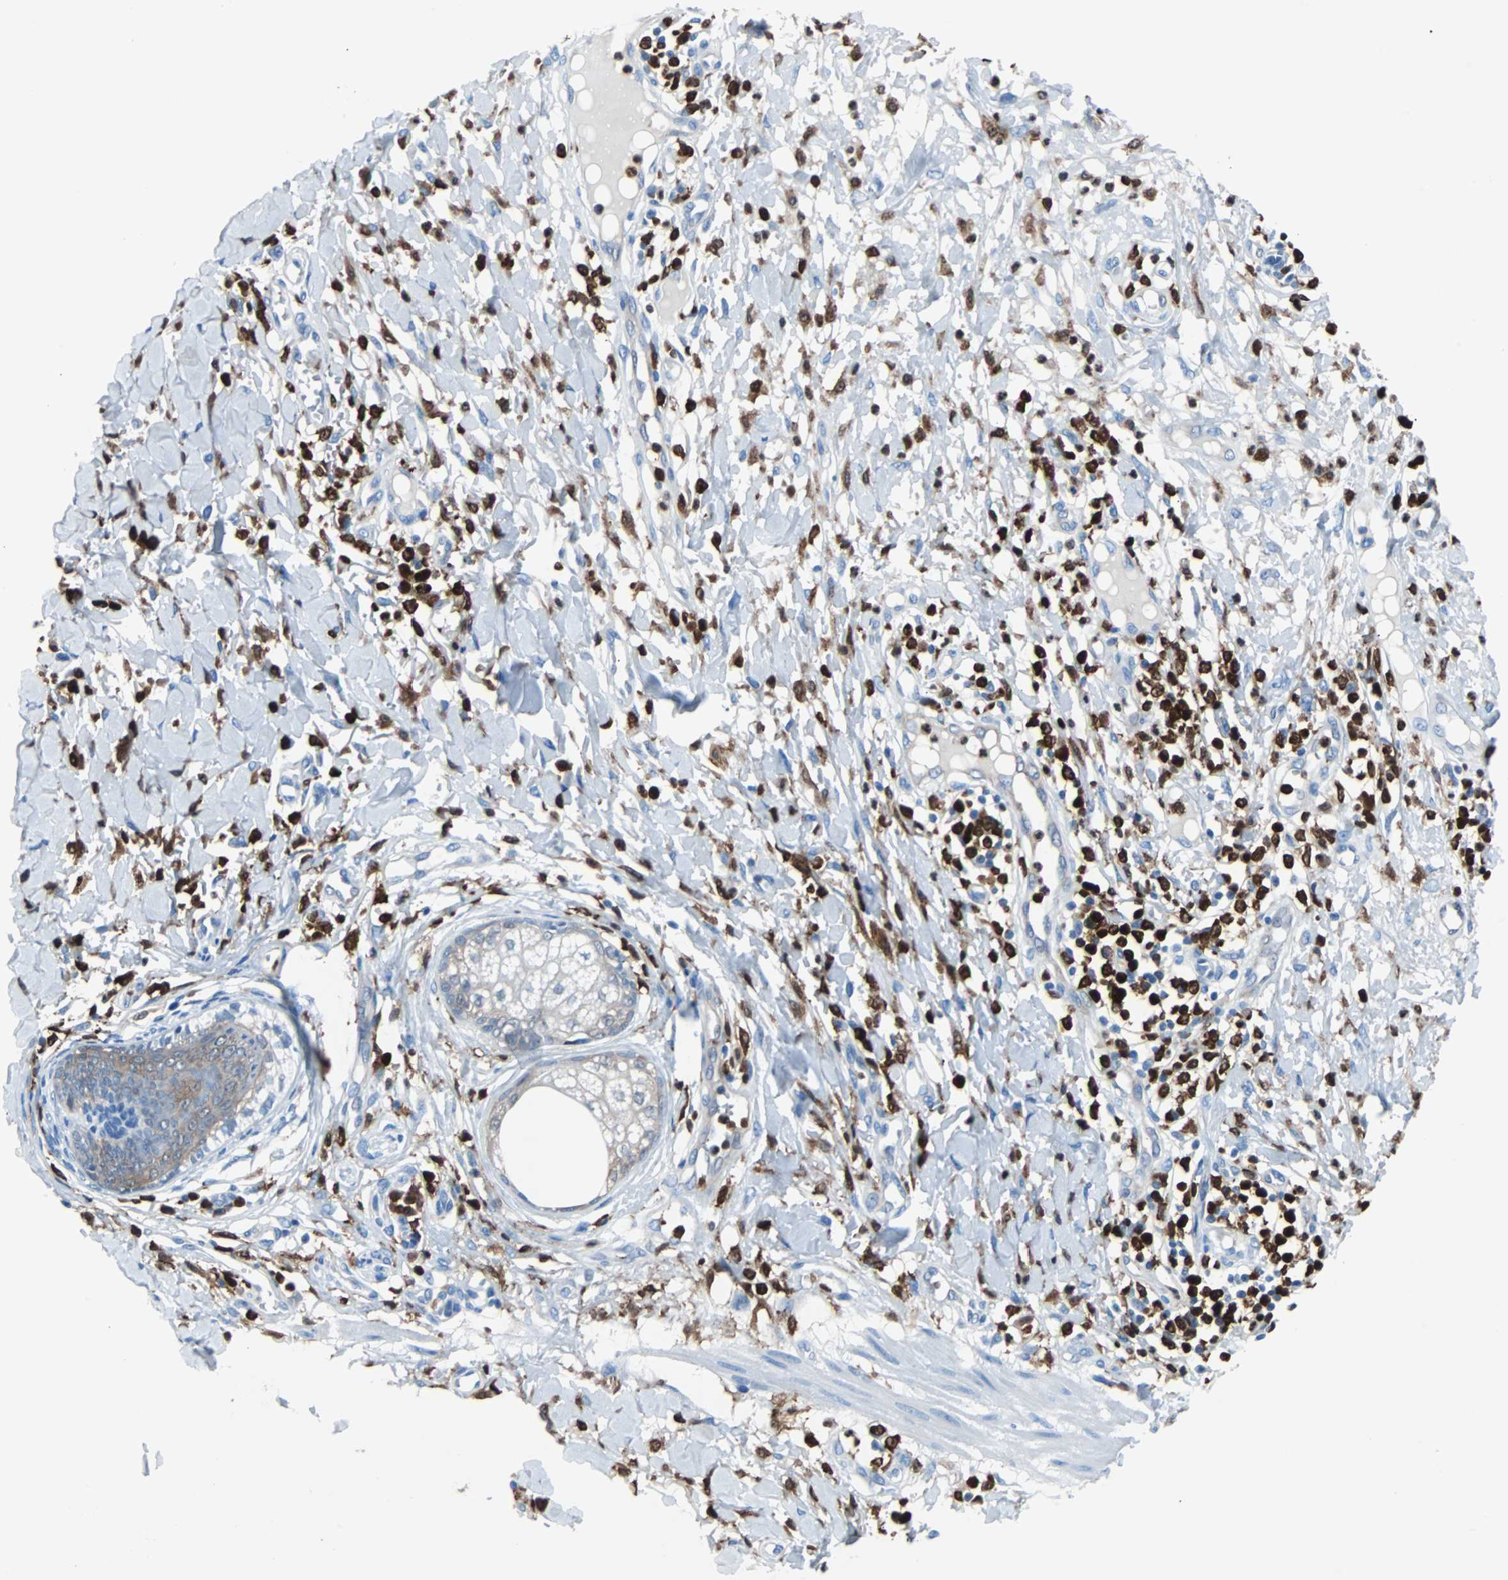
{"staining": {"intensity": "moderate", "quantity": ">75%", "location": "cytoplasmic/membranous"}, "tissue": "skin cancer", "cell_type": "Tumor cells", "image_type": "cancer", "snomed": [{"axis": "morphology", "description": "Squamous cell carcinoma, NOS"}, {"axis": "topography", "description": "Skin"}], "caption": "Human squamous cell carcinoma (skin) stained with a protein marker exhibits moderate staining in tumor cells.", "gene": "SYK", "patient": {"sex": "female", "age": 78}}